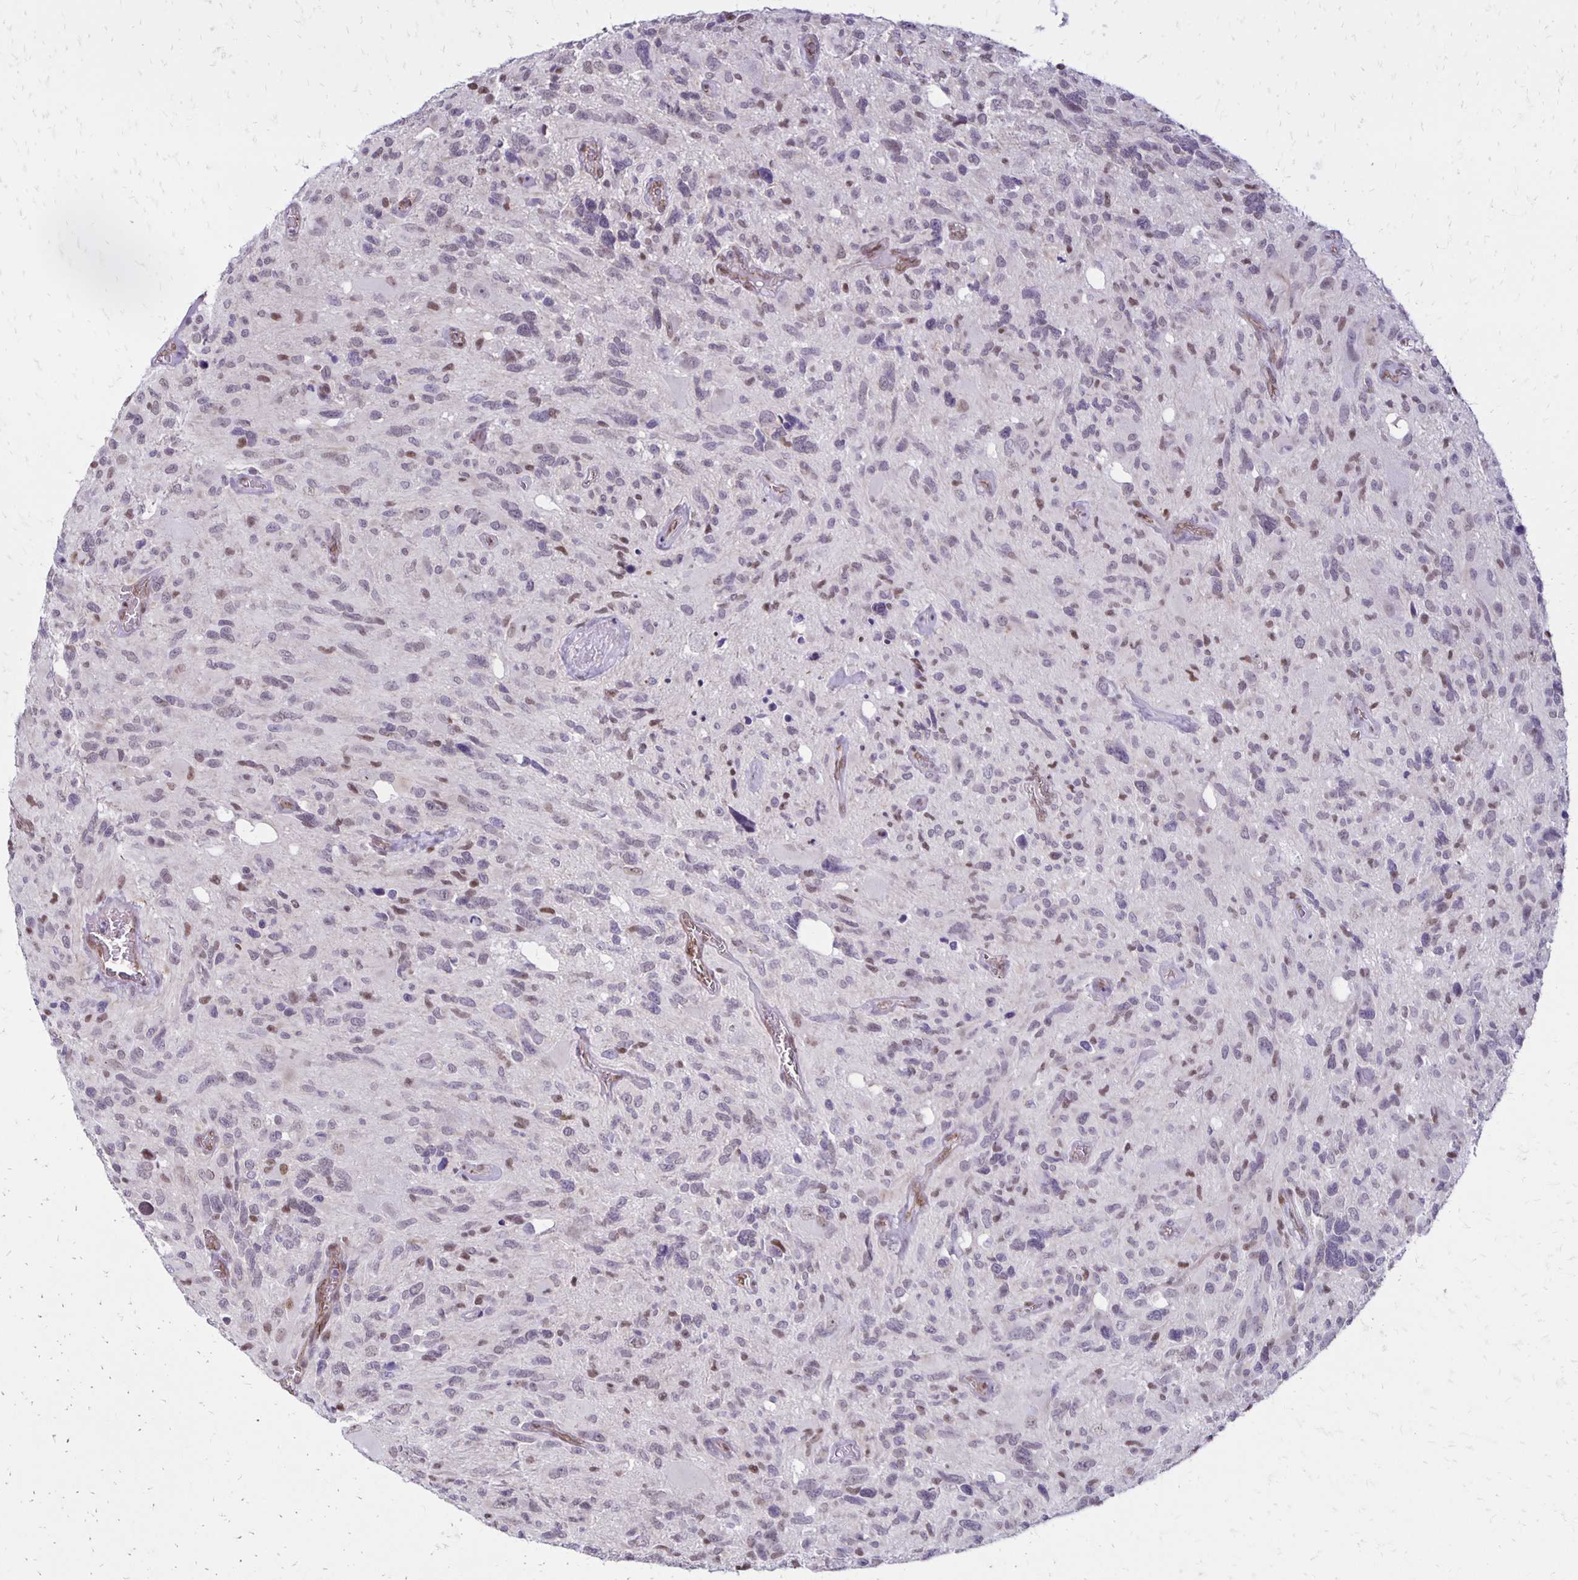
{"staining": {"intensity": "moderate", "quantity": "<25%", "location": "nuclear"}, "tissue": "glioma", "cell_type": "Tumor cells", "image_type": "cancer", "snomed": [{"axis": "morphology", "description": "Glioma, malignant, High grade"}, {"axis": "topography", "description": "Brain"}], "caption": "Protein staining of malignant glioma (high-grade) tissue demonstrates moderate nuclear expression in about <25% of tumor cells.", "gene": "DDB2", "patient": {"sex": "male", "age": 49}}